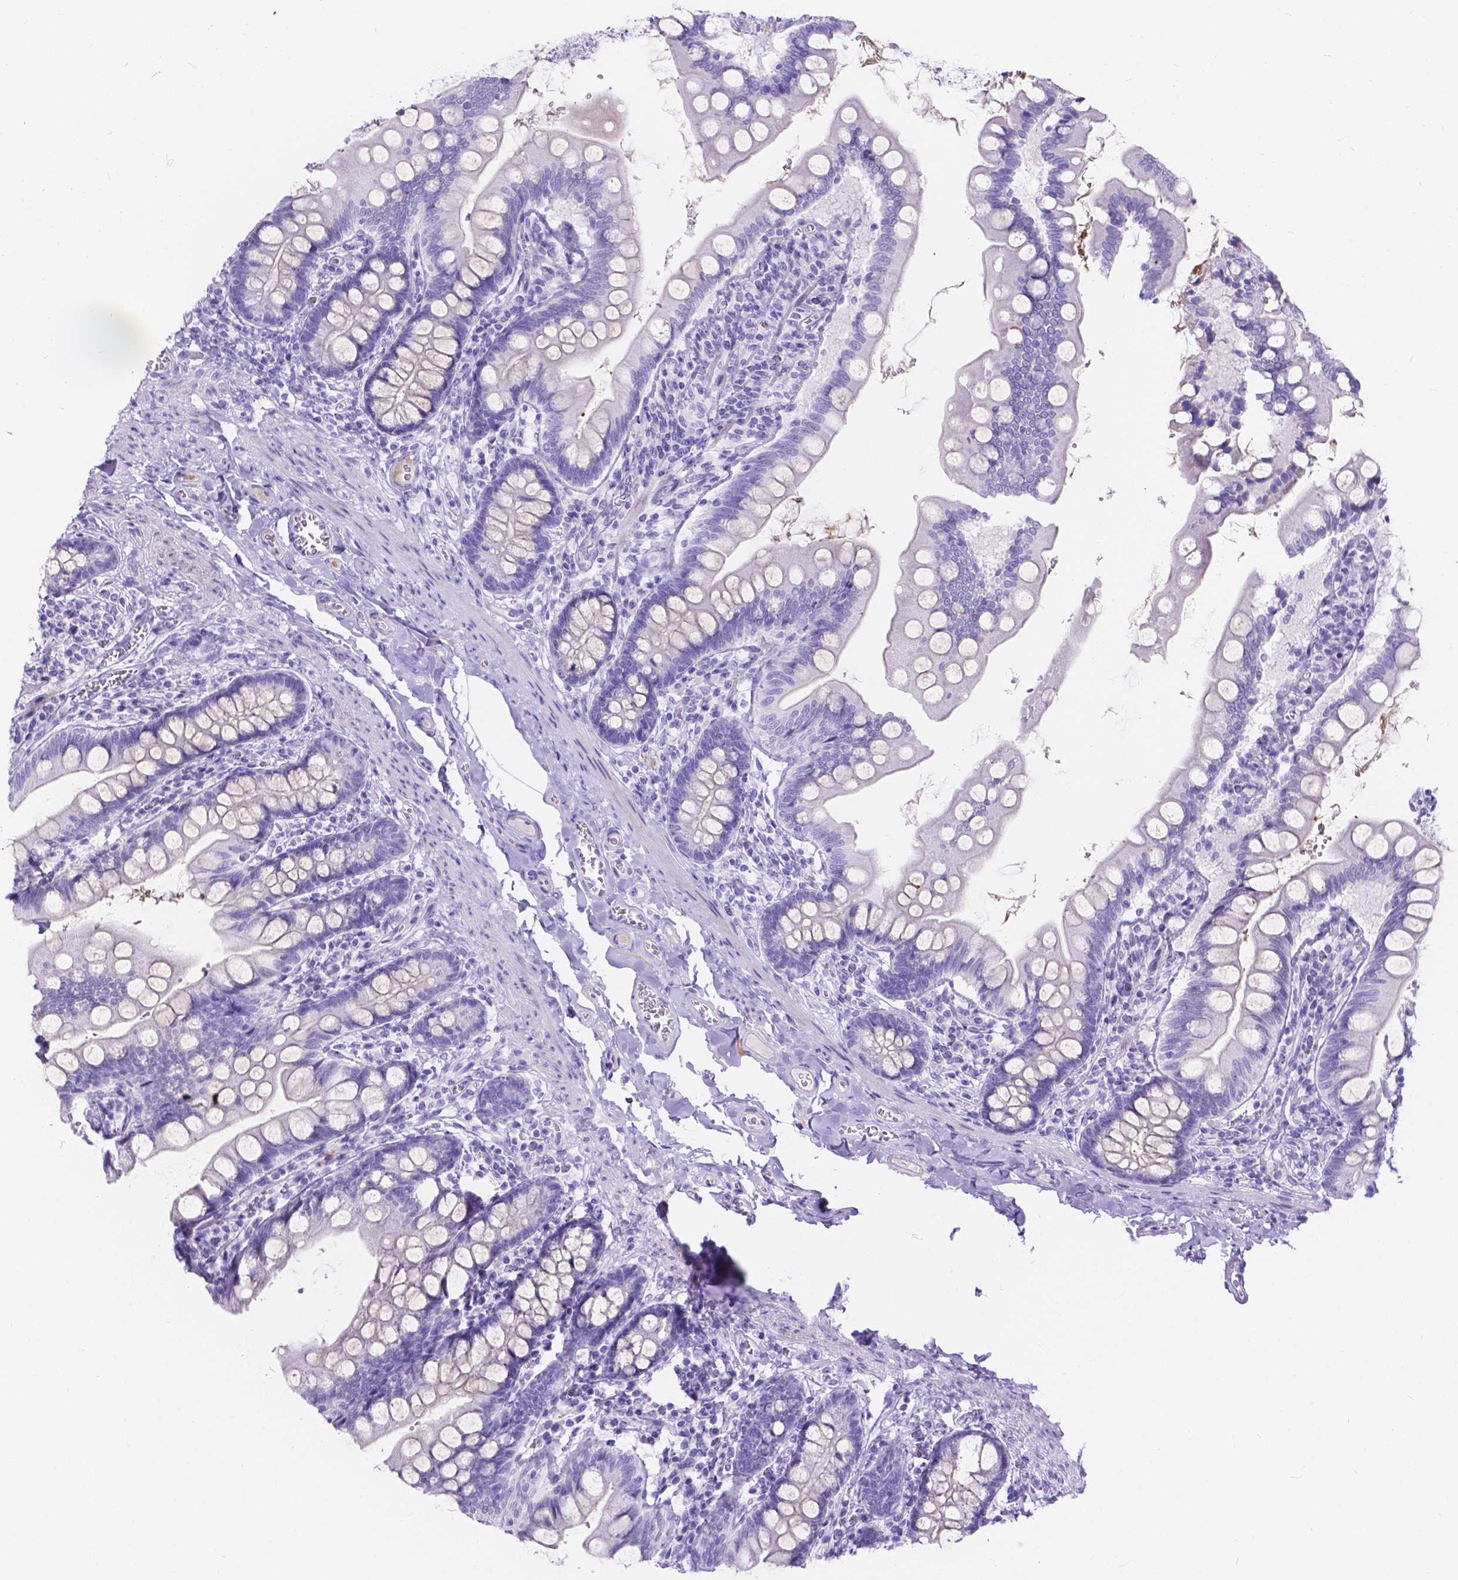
{"staining": {"intensity": "negative", "quantity": "none", "location": "none"}, "tissue": "small intestine", "cell_type": "Glandular cells", "image_type": "normal", "snomed": [{"axis": "morphology", "description": "Normal tissue, NOS"}, {"axis": "topography", "description": "Small intestine"}], "caption": "The immunohistochemistry (IHC) photomicrograph has no significant staining in glandular cells of small intestine. The staining was performed using DAB (3,3'-diaminobenzidine) to visualize the protein expression in brown, while the nuclei were stained in blue with hematoxylin (Magnification: 20x).", "gene": "KLHL10", "patient": {"sex": "female", "age": 56}}